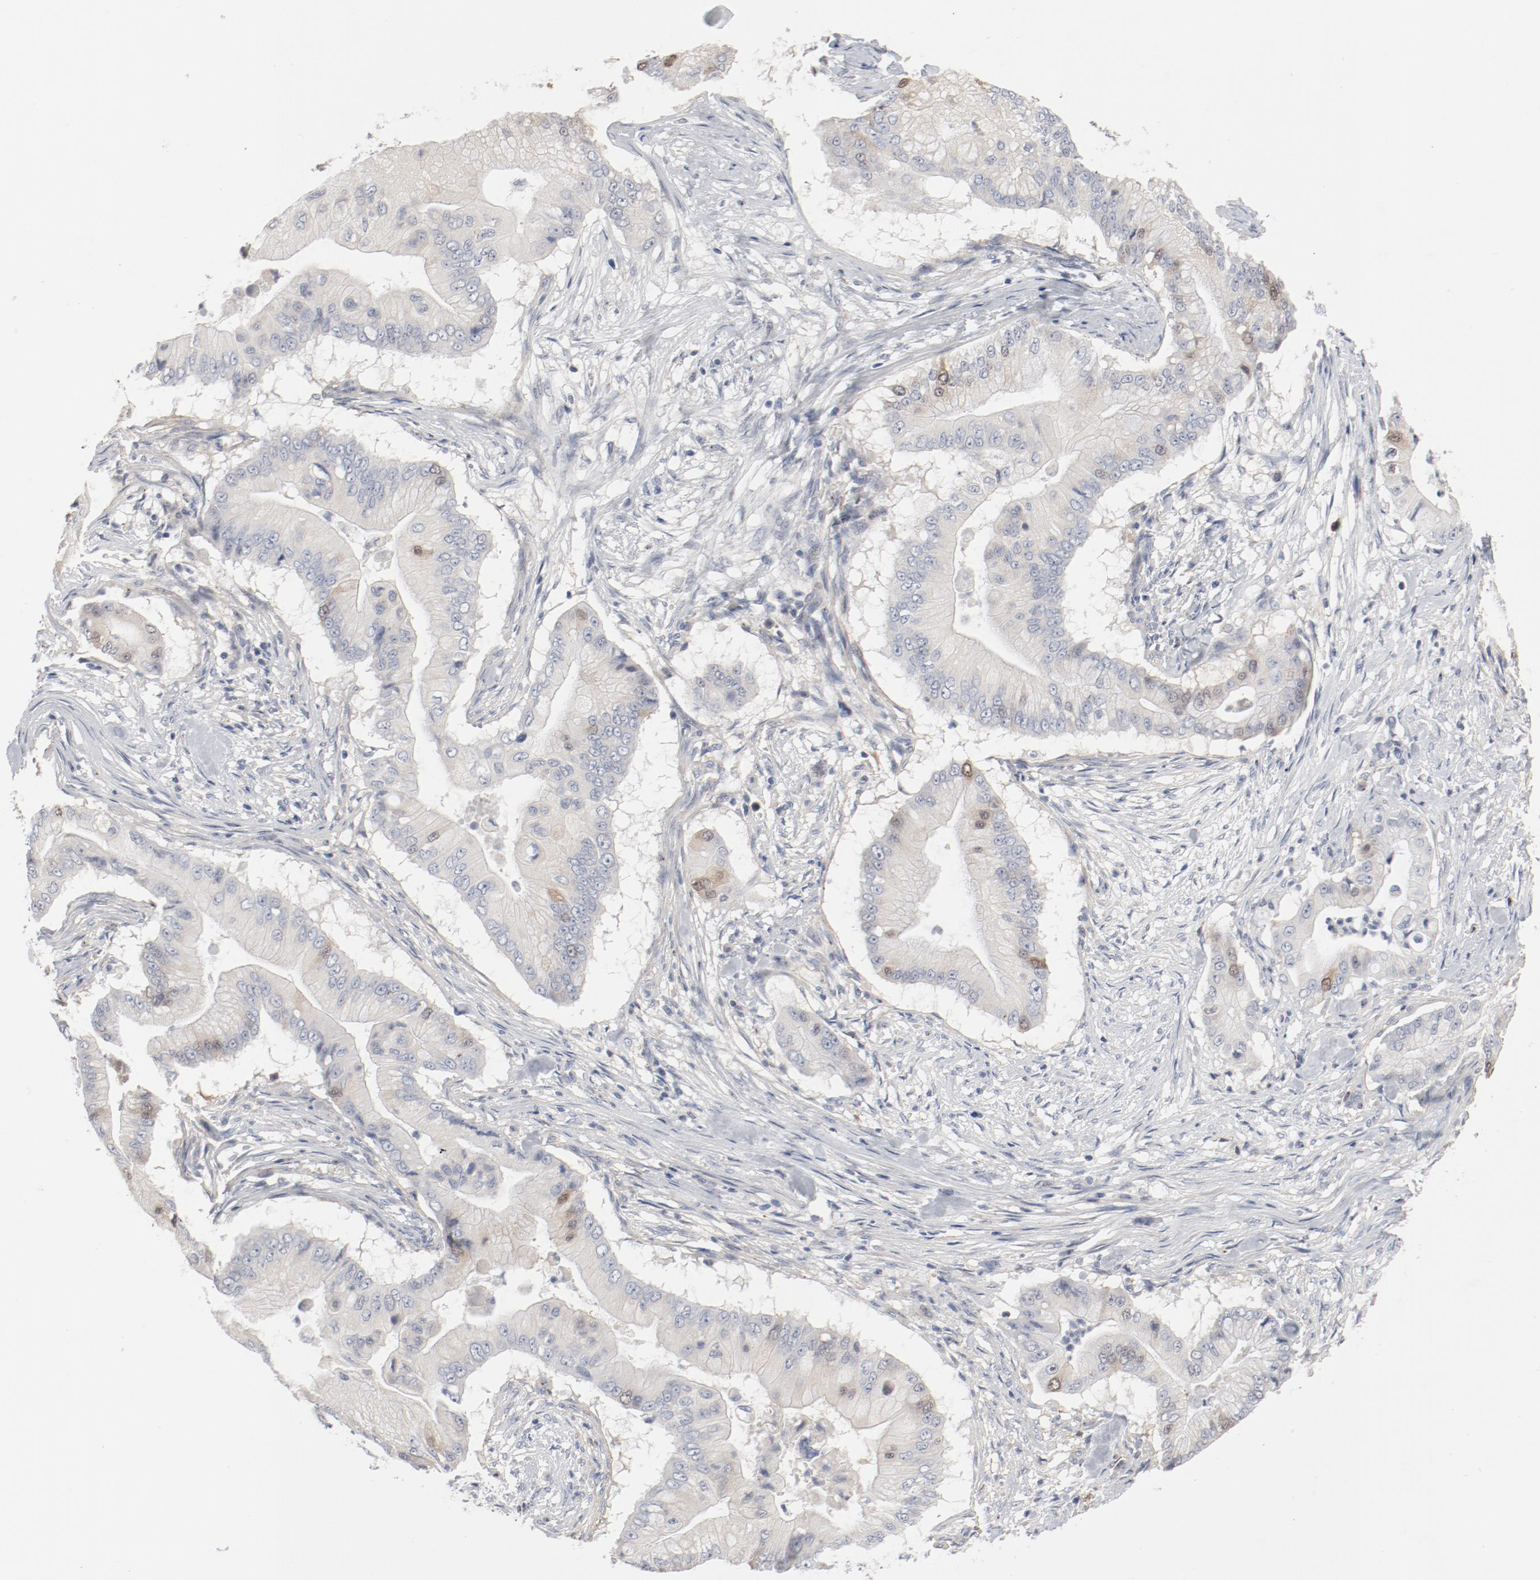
{"staining": {"intensity": "moderate", "quantity": "<25%", "location": "nuclear"}, "tissue": "pancreatic cancer", "cell_type": "Tumor cells", "image_type": "cancer", "snomed": [{"axis": "morphology", "description": "Adenocarcinoma, NOS"}, {"axis": "topography", "description": "Pancreas"}], "caption": "Pancreatic cancer was stained to show a protein in brown. There is low levels of moderate nuclear staining in about <25% of tumor cells.", "gene": "CDK1", "patient": {"sex": "male", "age": 62}}